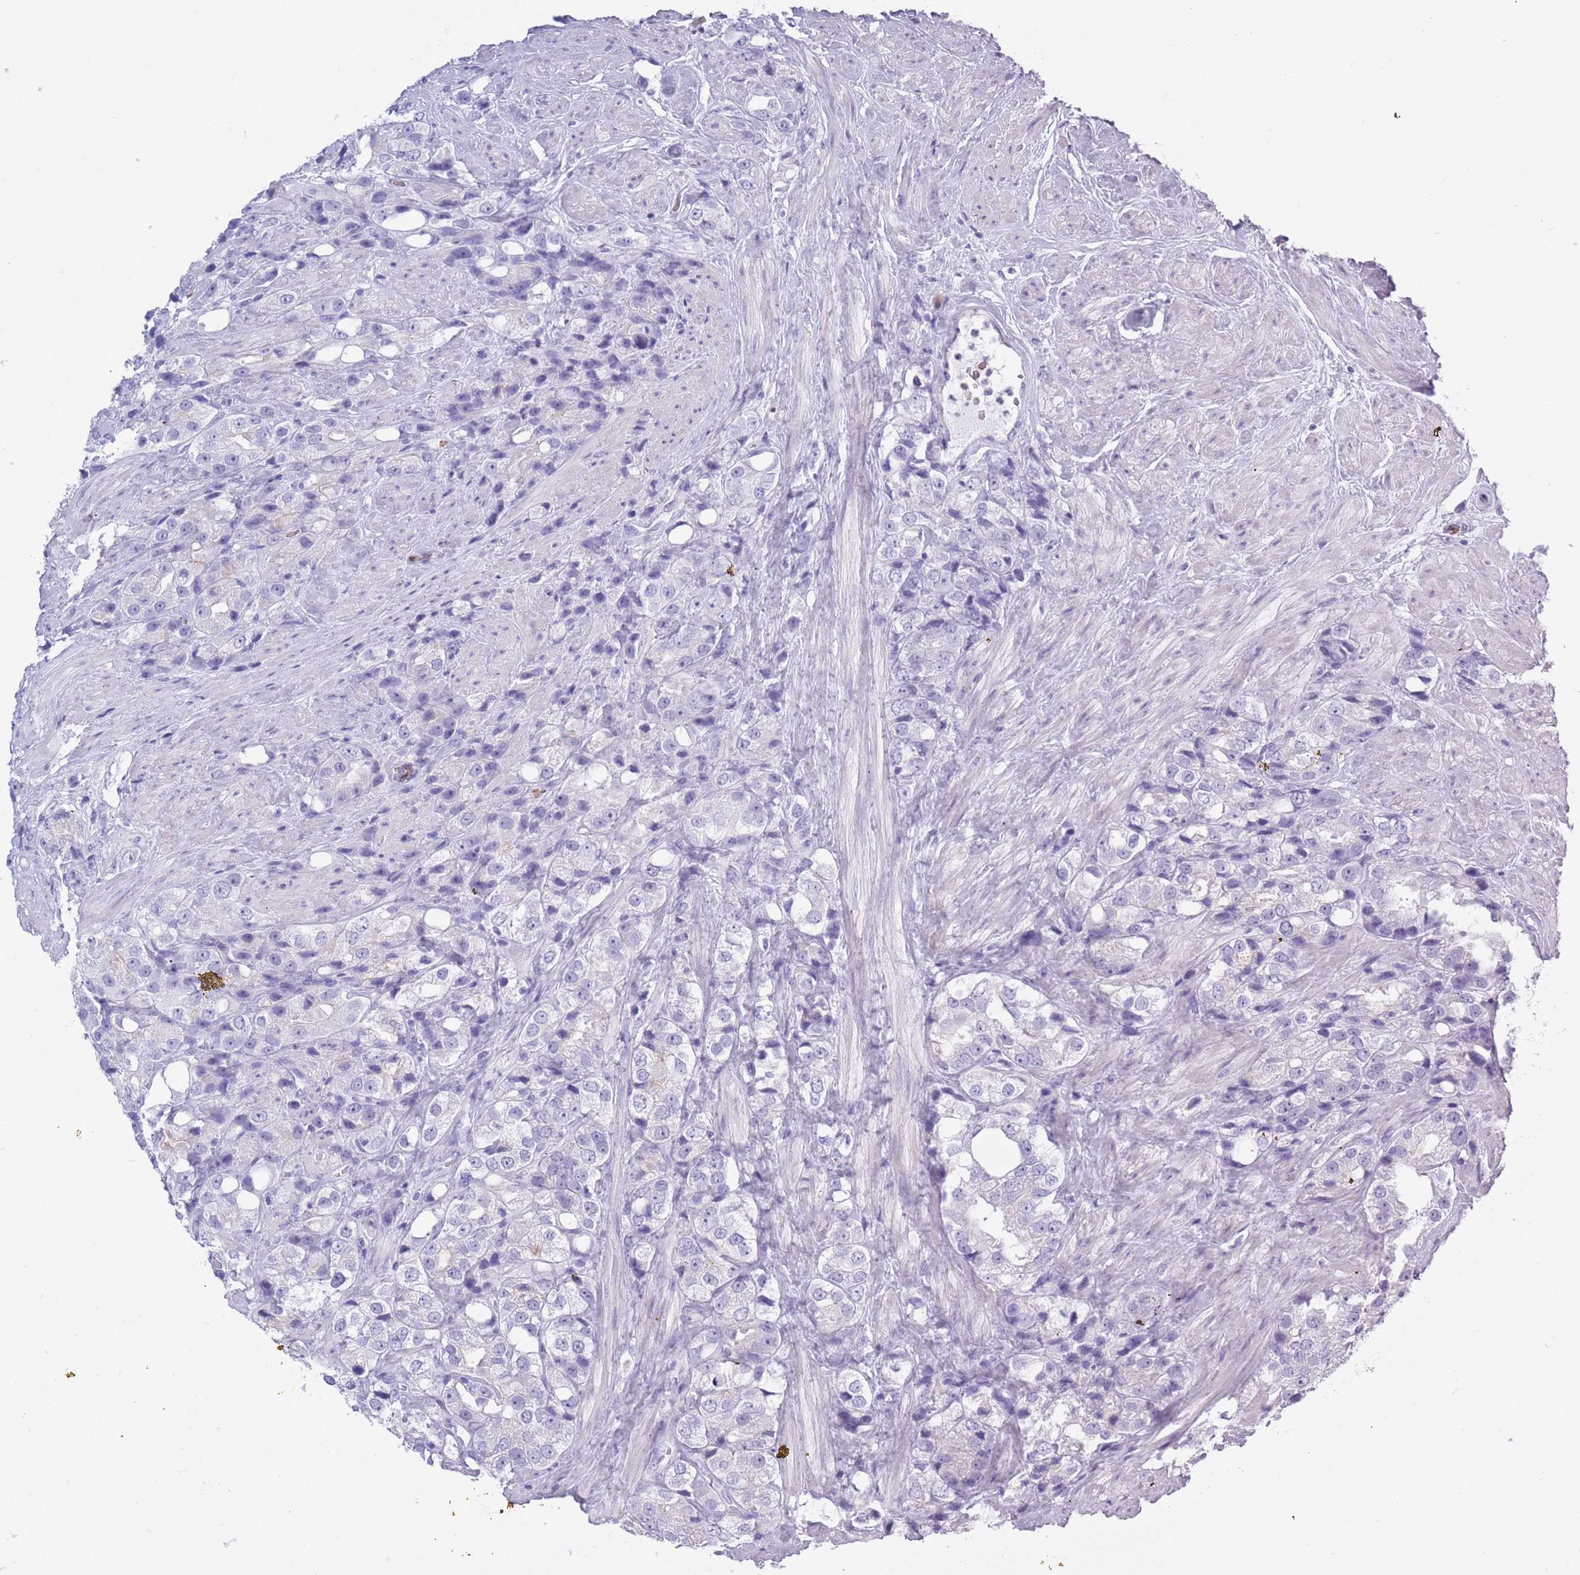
{"staining": {"intensity": "negative", "quantity": "none", "location": "none"}, "tissue": "prostate cancer", "cell_type": "Tumor cells", "image_type": "cancer", "snomed": [{"axis": "morphology", "description": "Adenocarcinoma, NOS"}, {"axis": "topography", "description": "Prostate"}], "caption": "An IHC histopathology image of prostate cancer (adenocarcinoma) is shown. There is no staining in tumor cells of prostate cancer (adenocarcinoma).", "gene": "OR7C1", "patient": {"sex": "male", "age": 79}}